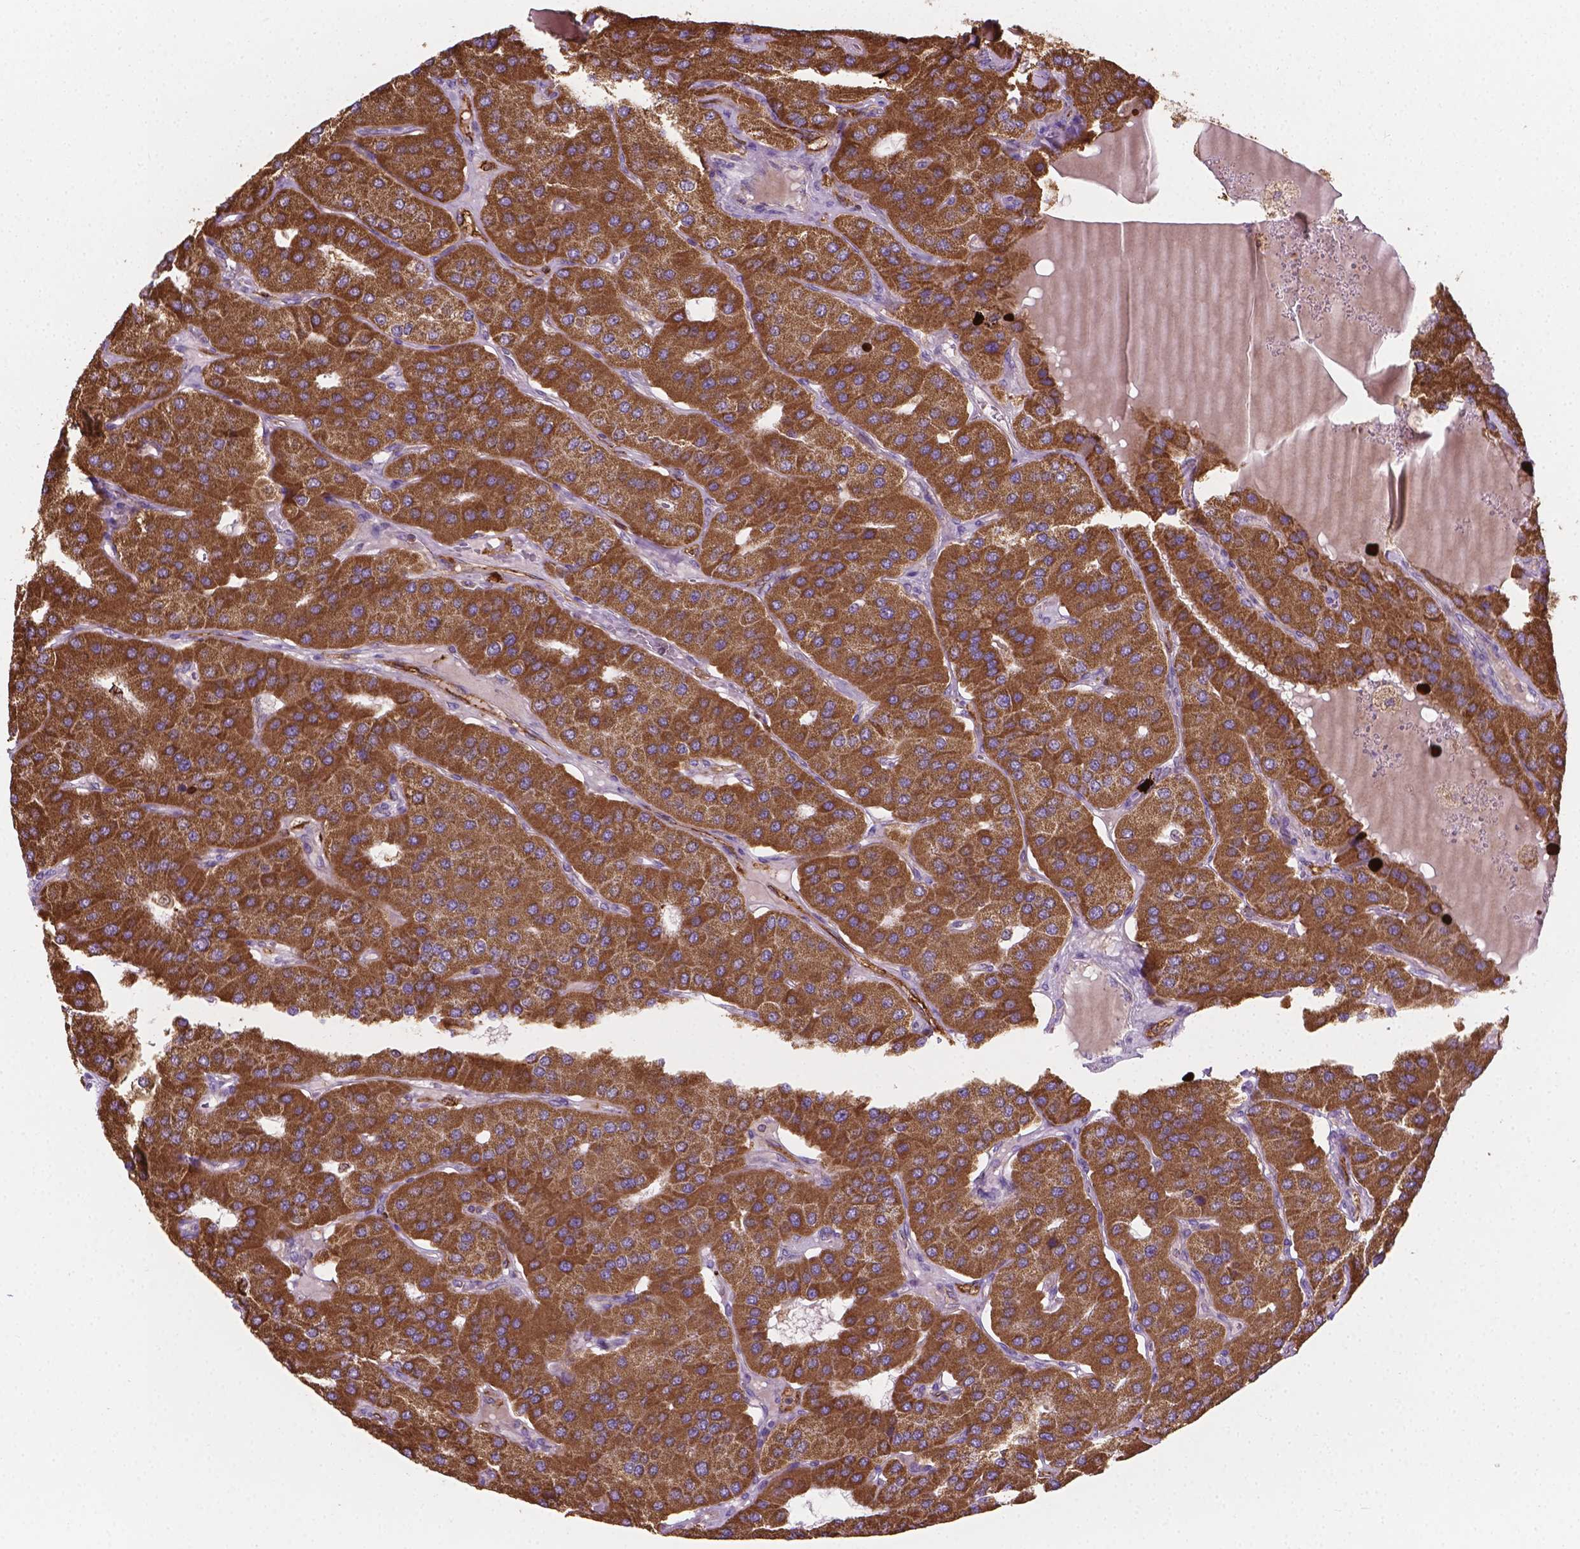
{"staining": {"intensity": "strong", "quantity": ">75%", "location": "cytoplasmic/membranous"}, "tissue": "parathyroid gland", "cell_type": "Glandular cells", "image_type": "normal", "snomed": [{"axis": "morphology", "description": "Normal tissue, NOS"}, {"axis": "morphology", "description": "Adenoma, NOS"}, {"axis": "topography", "description": "Parathyroid gland"}], "caption": "DAB immunohistochemical staining of unremarkable human parathyroid gland shows strong cytoplasmic/membranous protein expression in approximately >75% of glandular cells.", "gene": "TCAF1", "patient": {"sex": "female", "age": 86}}